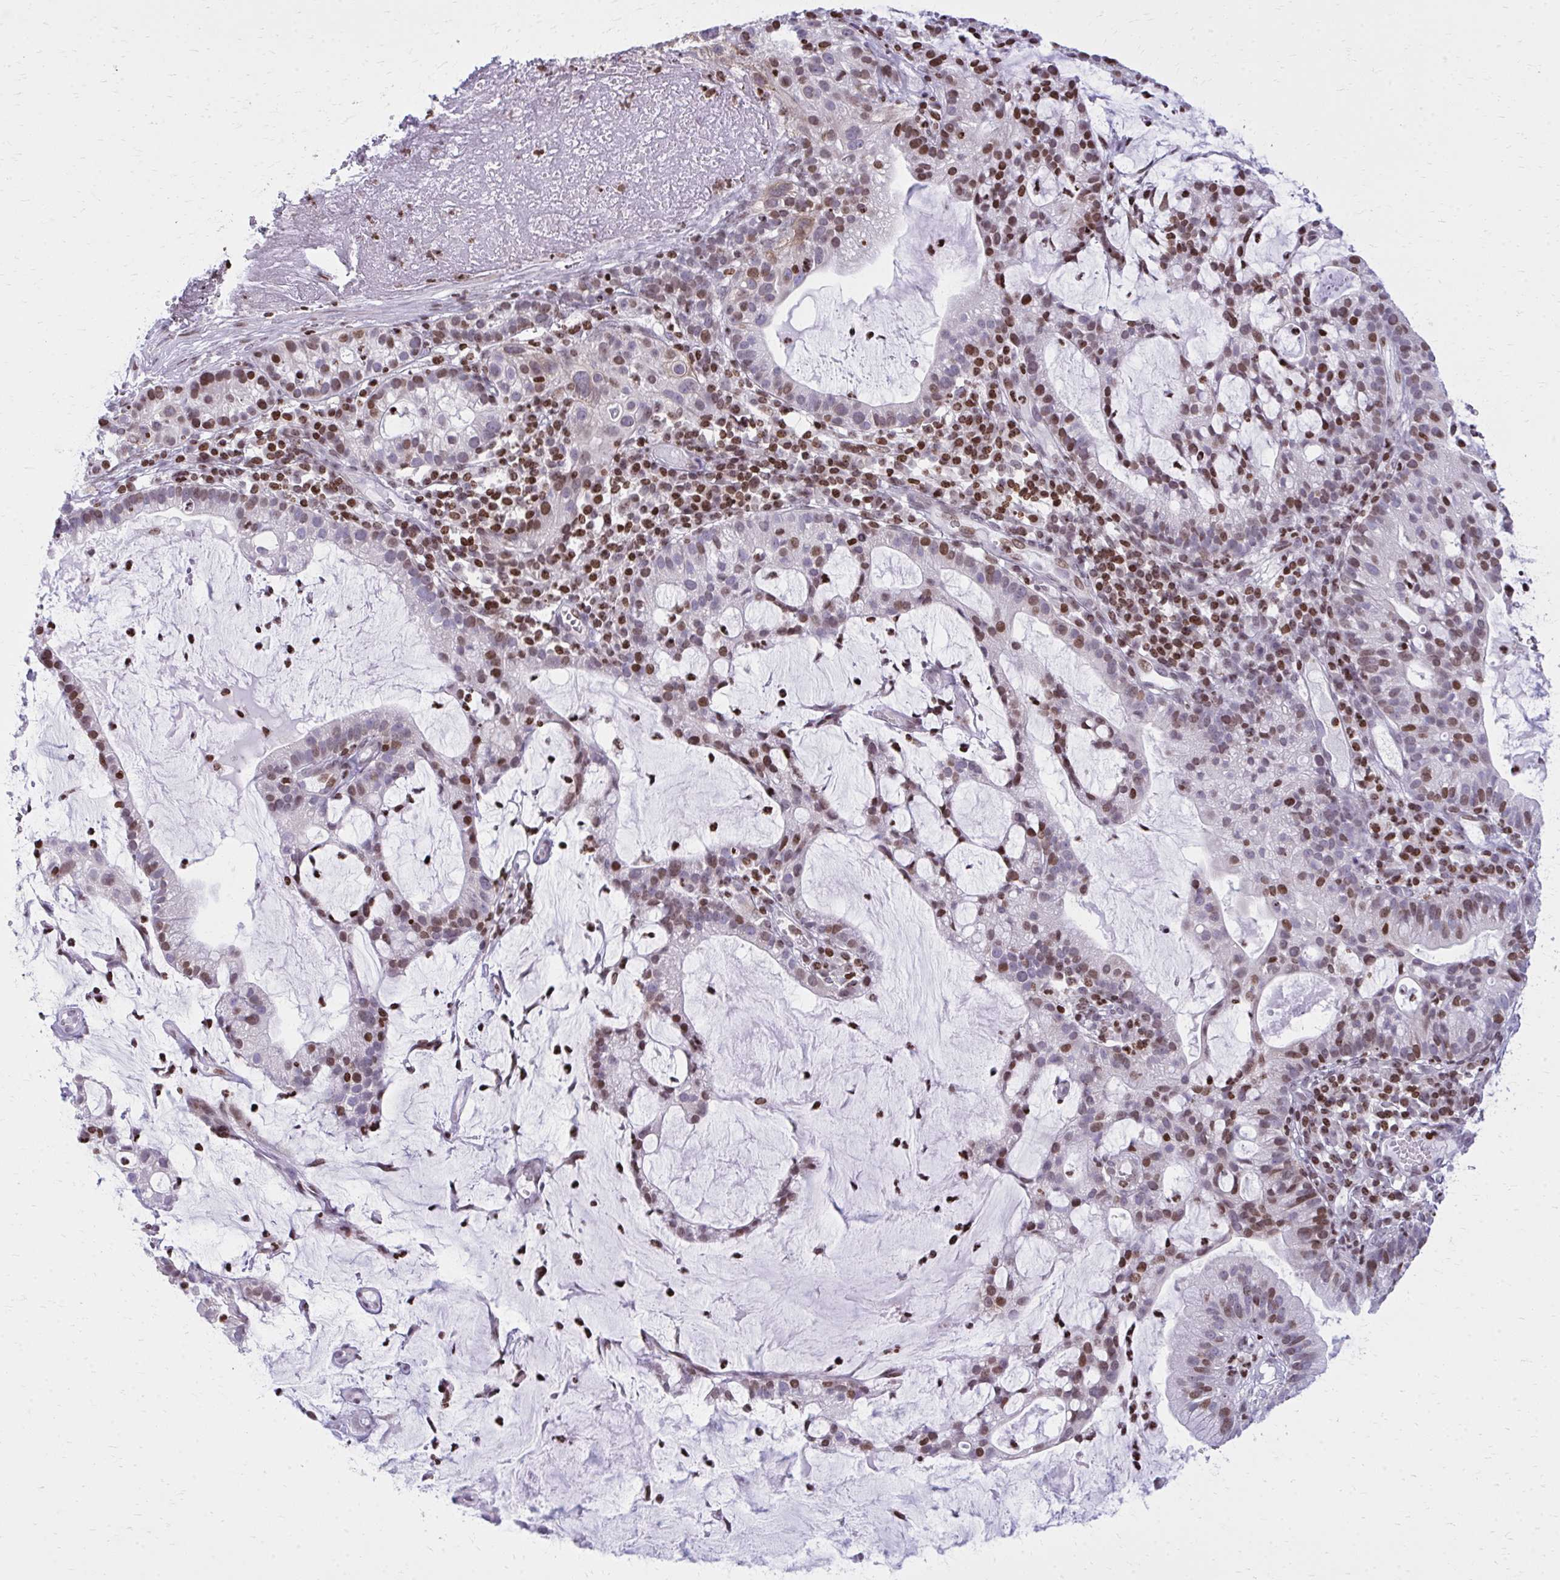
{"staining": {"intensity": "moderate", "quantity": "25%-75%", "location": "nuclear"}, "tissue": "cervical cancer", "cell_type": "Tumor cells", "image_type": "cancer", "snomed": [{"axis": "morphology", "description": "Adenocarcinoma, NOS"}, {"axis": "topography", "description": "Cervix"}], "caption": "An immunohistochemistry (IHC) histopathology image of tumor tissue is shown. Protein staining in brown labels moderate nuclear positivity in cervical adenocarcinoma within tumor cells.", "gene": "AP5M1", "patient": {"sex": "female", "age": 41}}